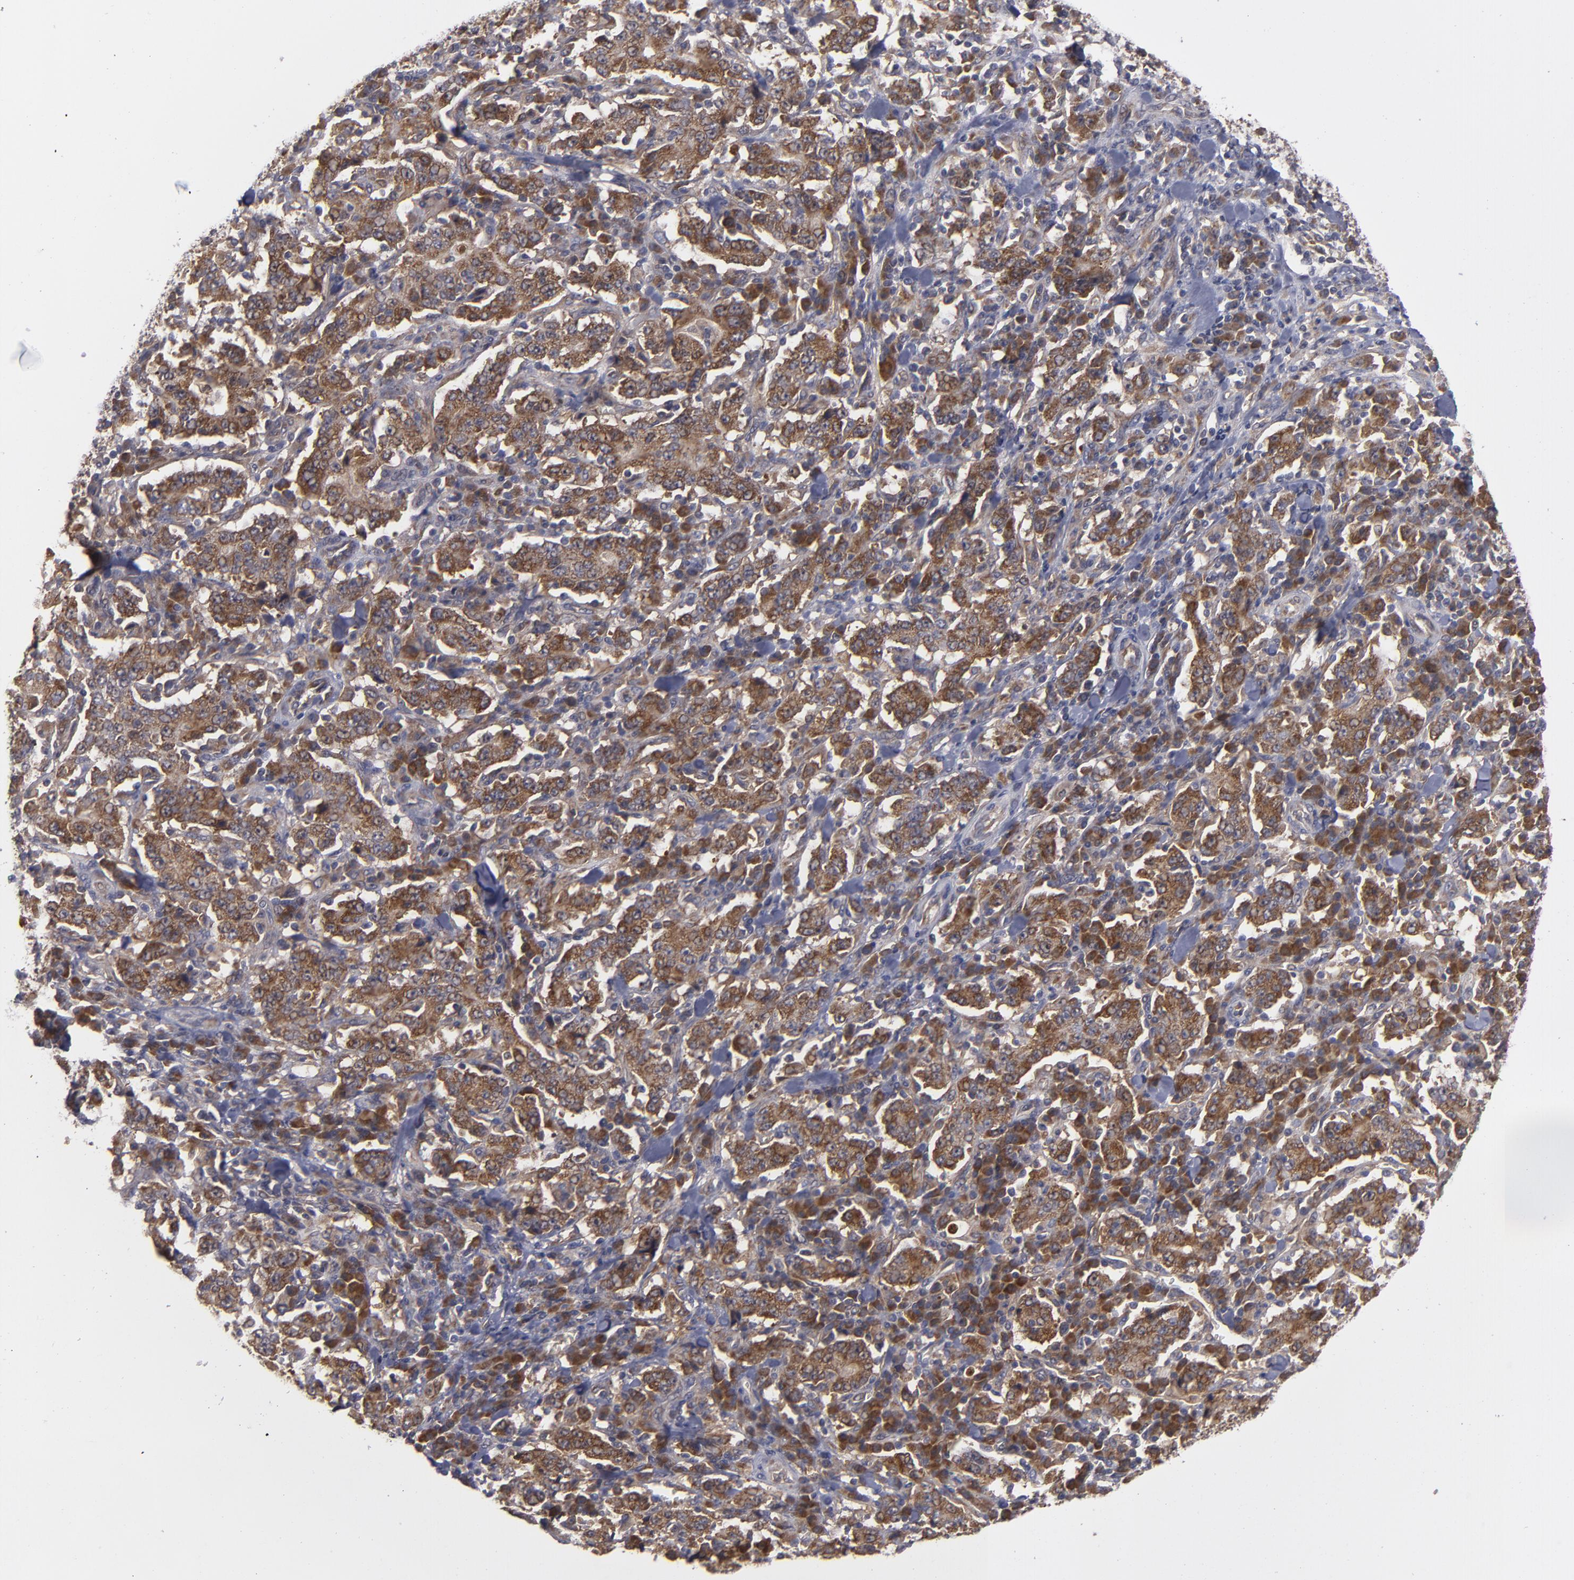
{"staining": {"intensity": "strong", "quantity": ">75%", "location": "cytoplasmic/membranous"}, "tissue": "stomach cancer", "cell_type": "Tumor cells", "image_type": "cancer", "snomed": [{"axis": "morphology", "description": "Normal tissue, NOS"}, {"axis": "morphology", "description": "Adenocarcinoma, NOS"}, {"axis": "topography", "description": "Stomach, upper"}, {"axis": "topography", "description": "Stomach"}], "caption": "This is a photomicrograph of immunohistochemistry (IHC) staining of stomach cancer, which shows strong staining in the cytoplasmic/membranous of tumor cells.", "gene": "BMP6", "patient": {"sex": "male", "age": 59}}